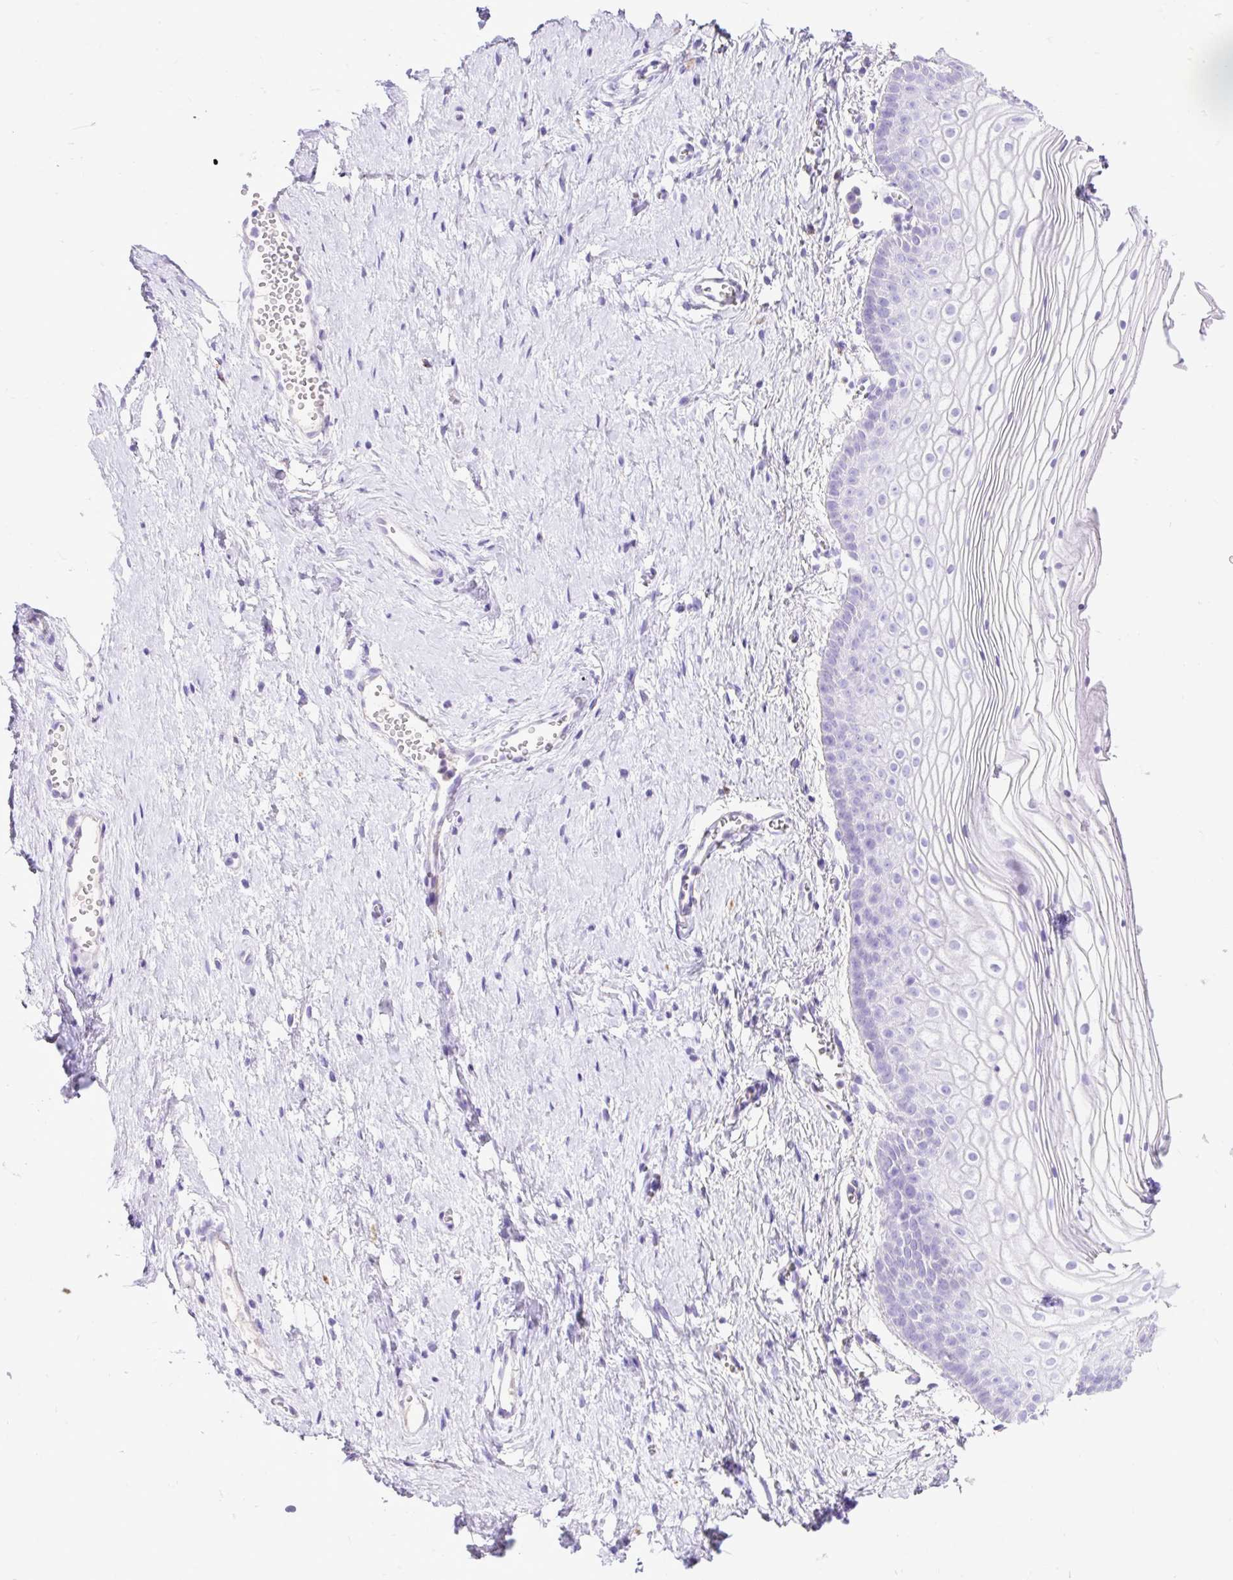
{"staining": {"intensity": "negative", "quantity": "none", "location": "none"}, "tissue": "vagina", "cell_type": "Squamous epithelial cells", "image_type": "normal", "snomed": [{"axis": "morphology", "description": "Normal tissue, NOS"}, {"axis": "topography", "description": "Vagina"}], "caption": "Human vagina stained for a protein using IHC reveals no staining in squamous epithelial cells.", "gene": "HEXB", "patient": {"sex": "female", "age": 56}}